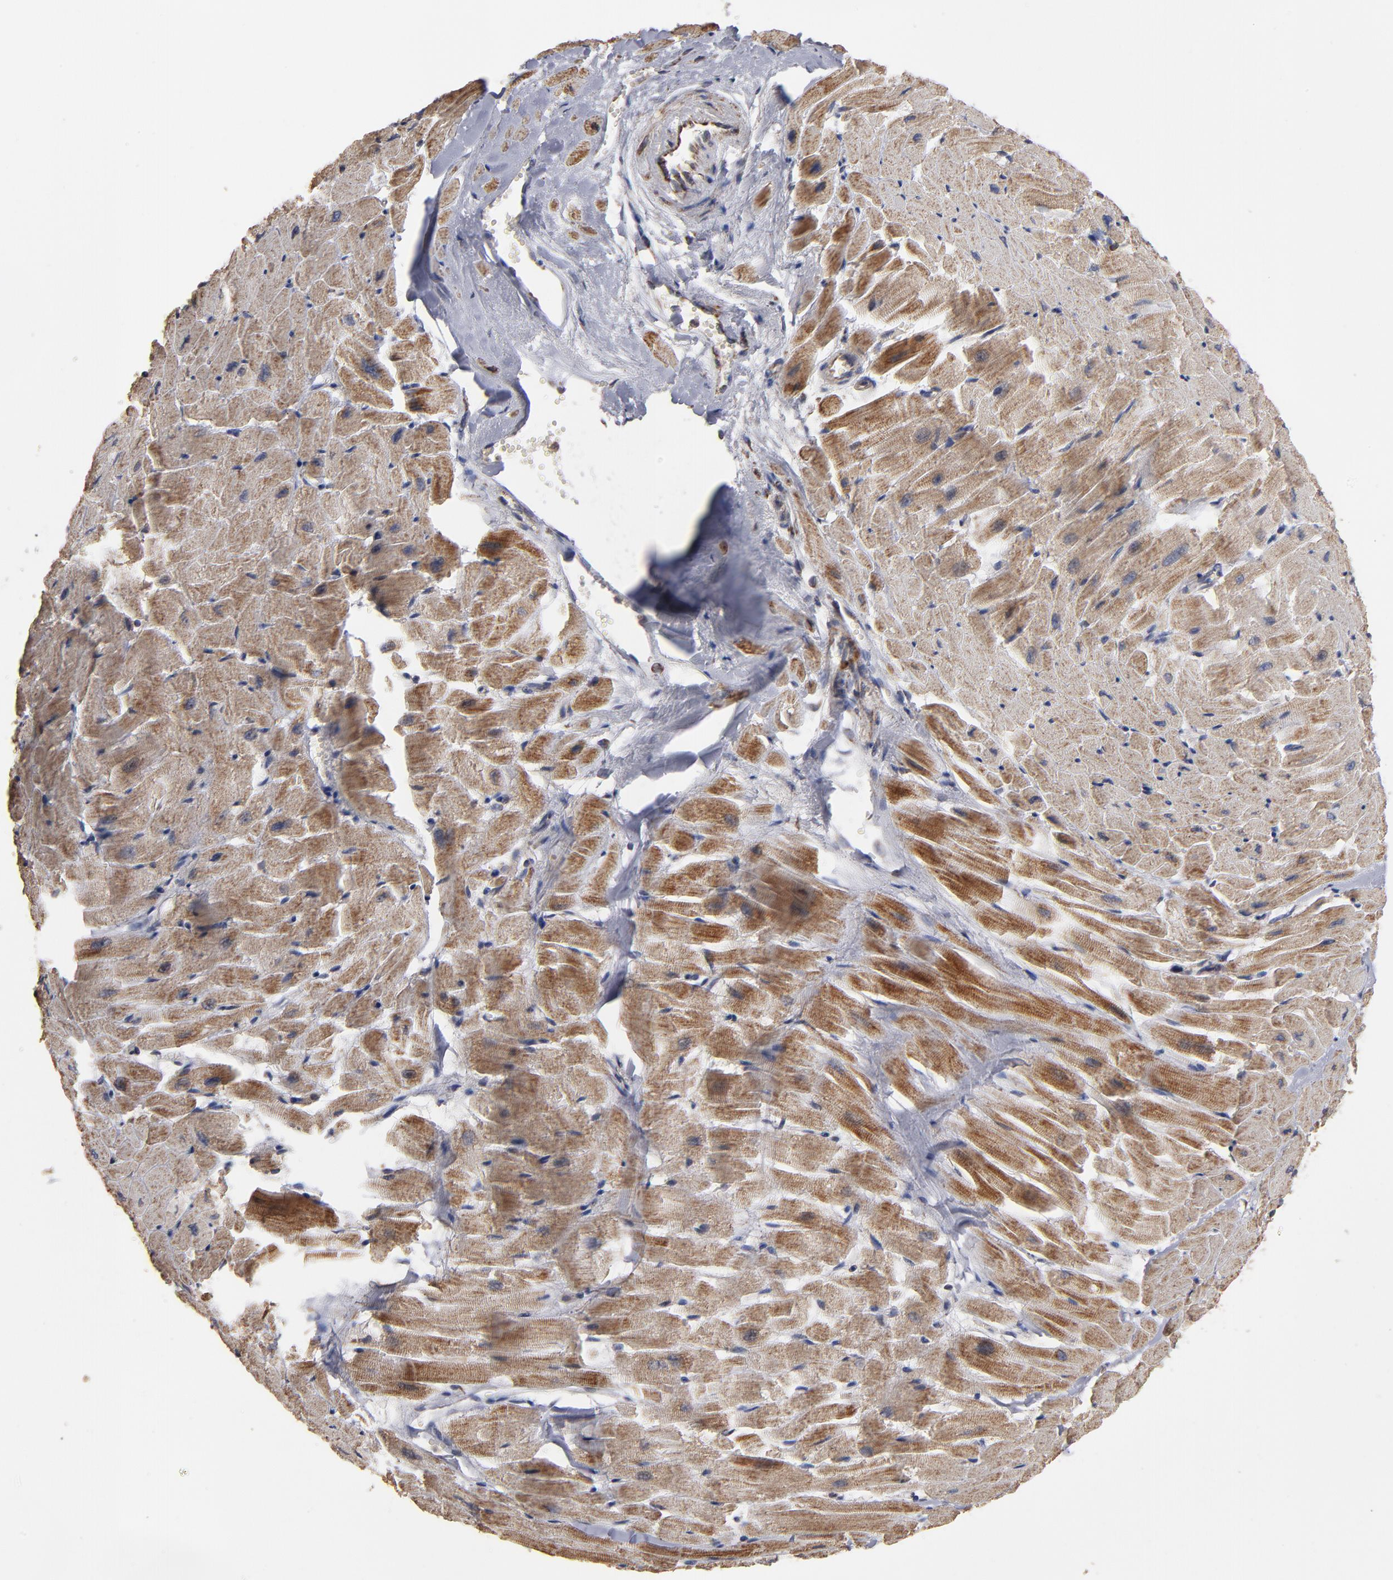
{"staining": {"intensity": "moderate", "quantity": ">75%", "location": "cytoplasmic/membranous"}, "tissue": "heart muscle", "cell_type": "Cardiomyocytes", "image_type": "normal", "snomed": [{"axis": "morphology", "description": "Normal tissue, NOS"}, {"axis": "topography", "description": "Heart"}], "caption": "The image demonstrates staining of unremarkable heart muscle, revealing moderate cytoplasmic/membranous protein expression (brown color) within cardiomyocytes.", "gene": "MIPOL1", "patient": {"sex": "female", "age": 19}}